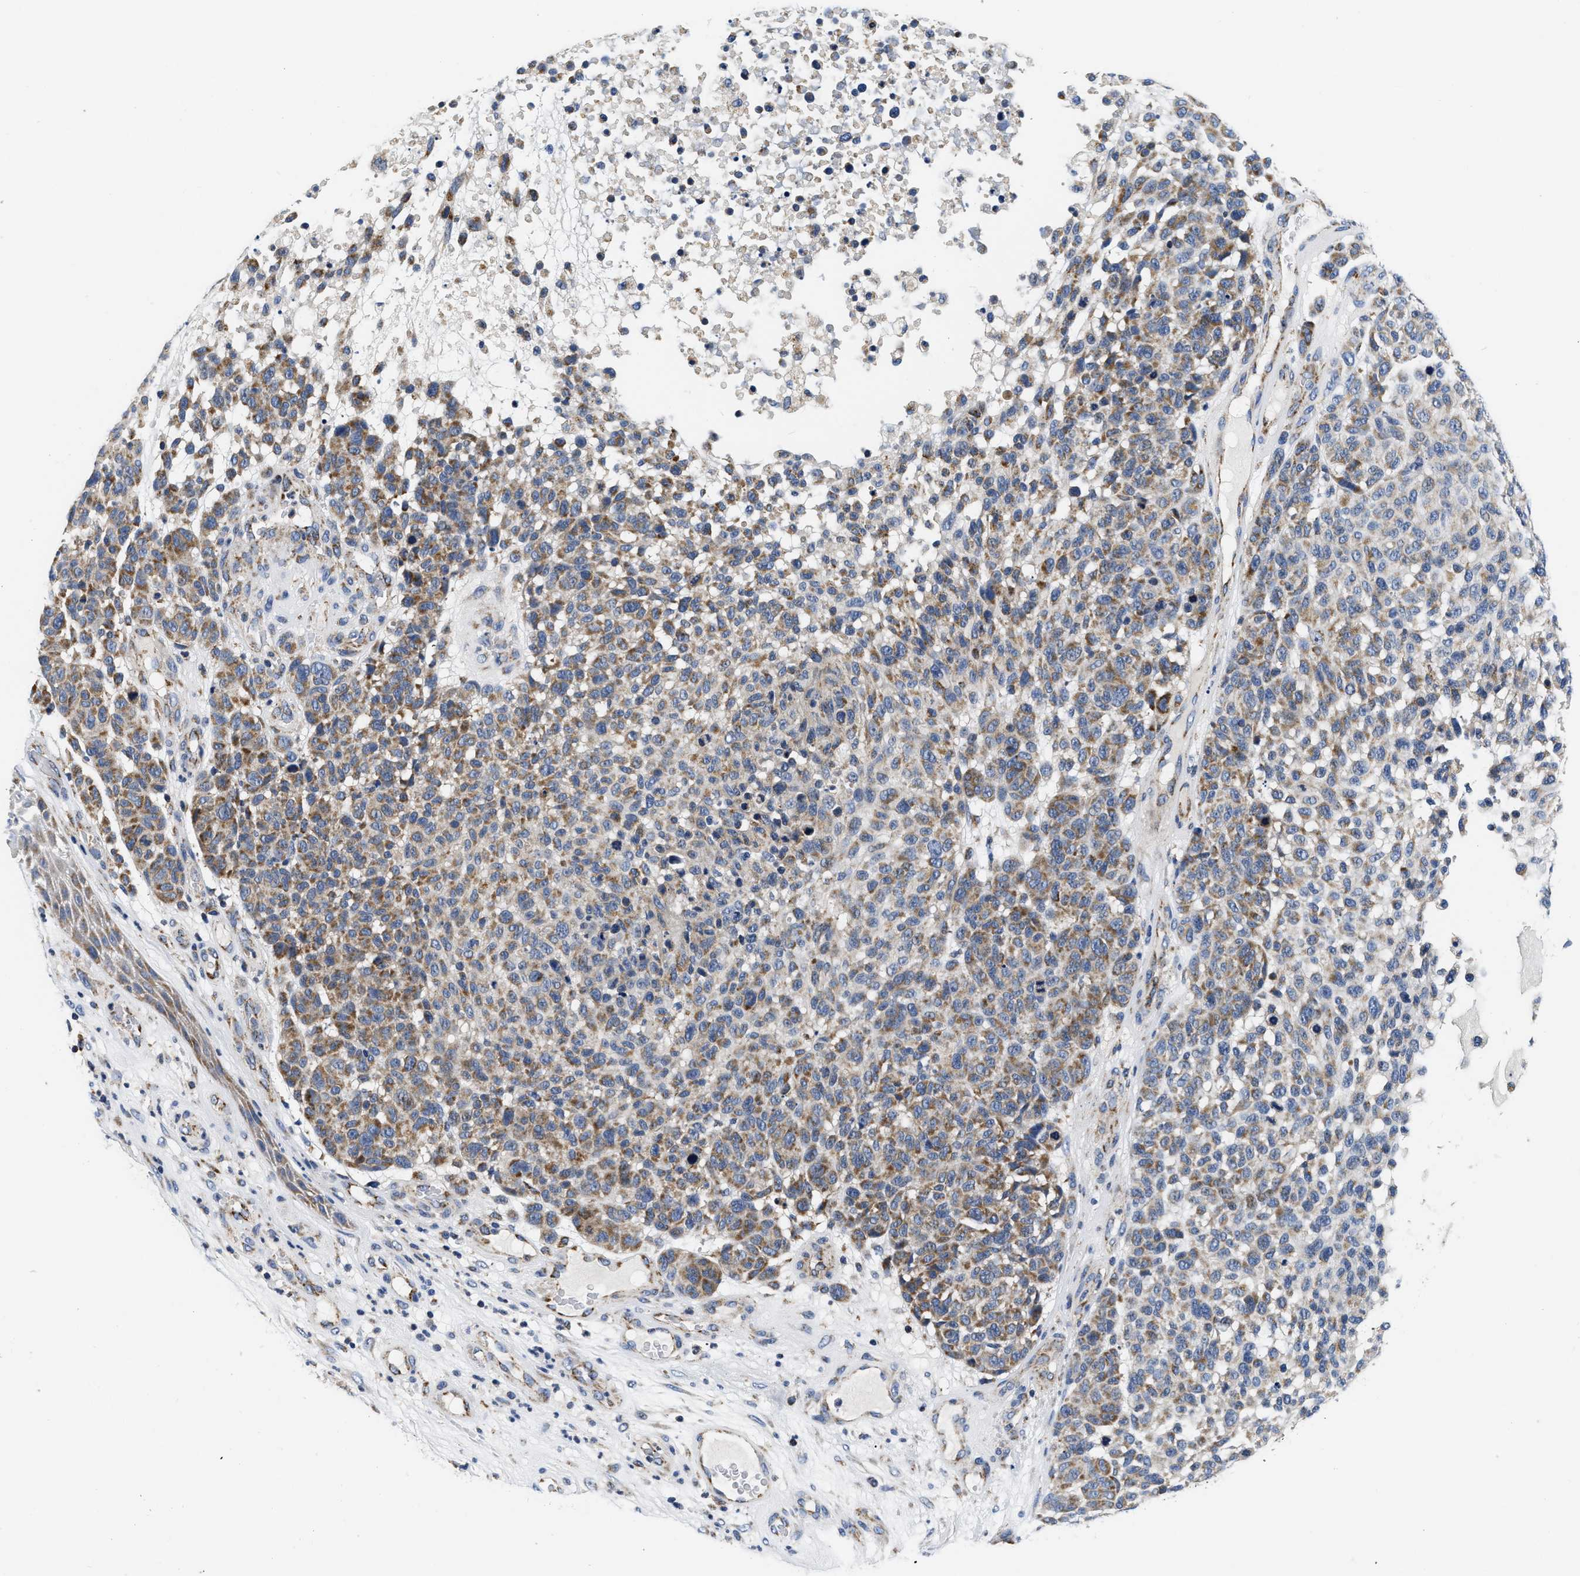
{"staining": {"intensity": "moderate", "quantity": ">75%", "location": "cytoplasmic/membranous"}, "tissue": "melanoma", "cell_type": "Tumor cells", "image_type": "cancer", "snomed": [{"axis": "morphology", "description": "Malignant melanoma, NOS"}, {"axis": "topography", "description": "Skin"}], "caption": "This micrograph demonstrates IHC staining of human melanoma, with medium moderate cytoplasmic/membranous expression in approximately >75% of tumor cells.", "gene": "PDP1", "patient": {"sex": "male", "age": 59}}